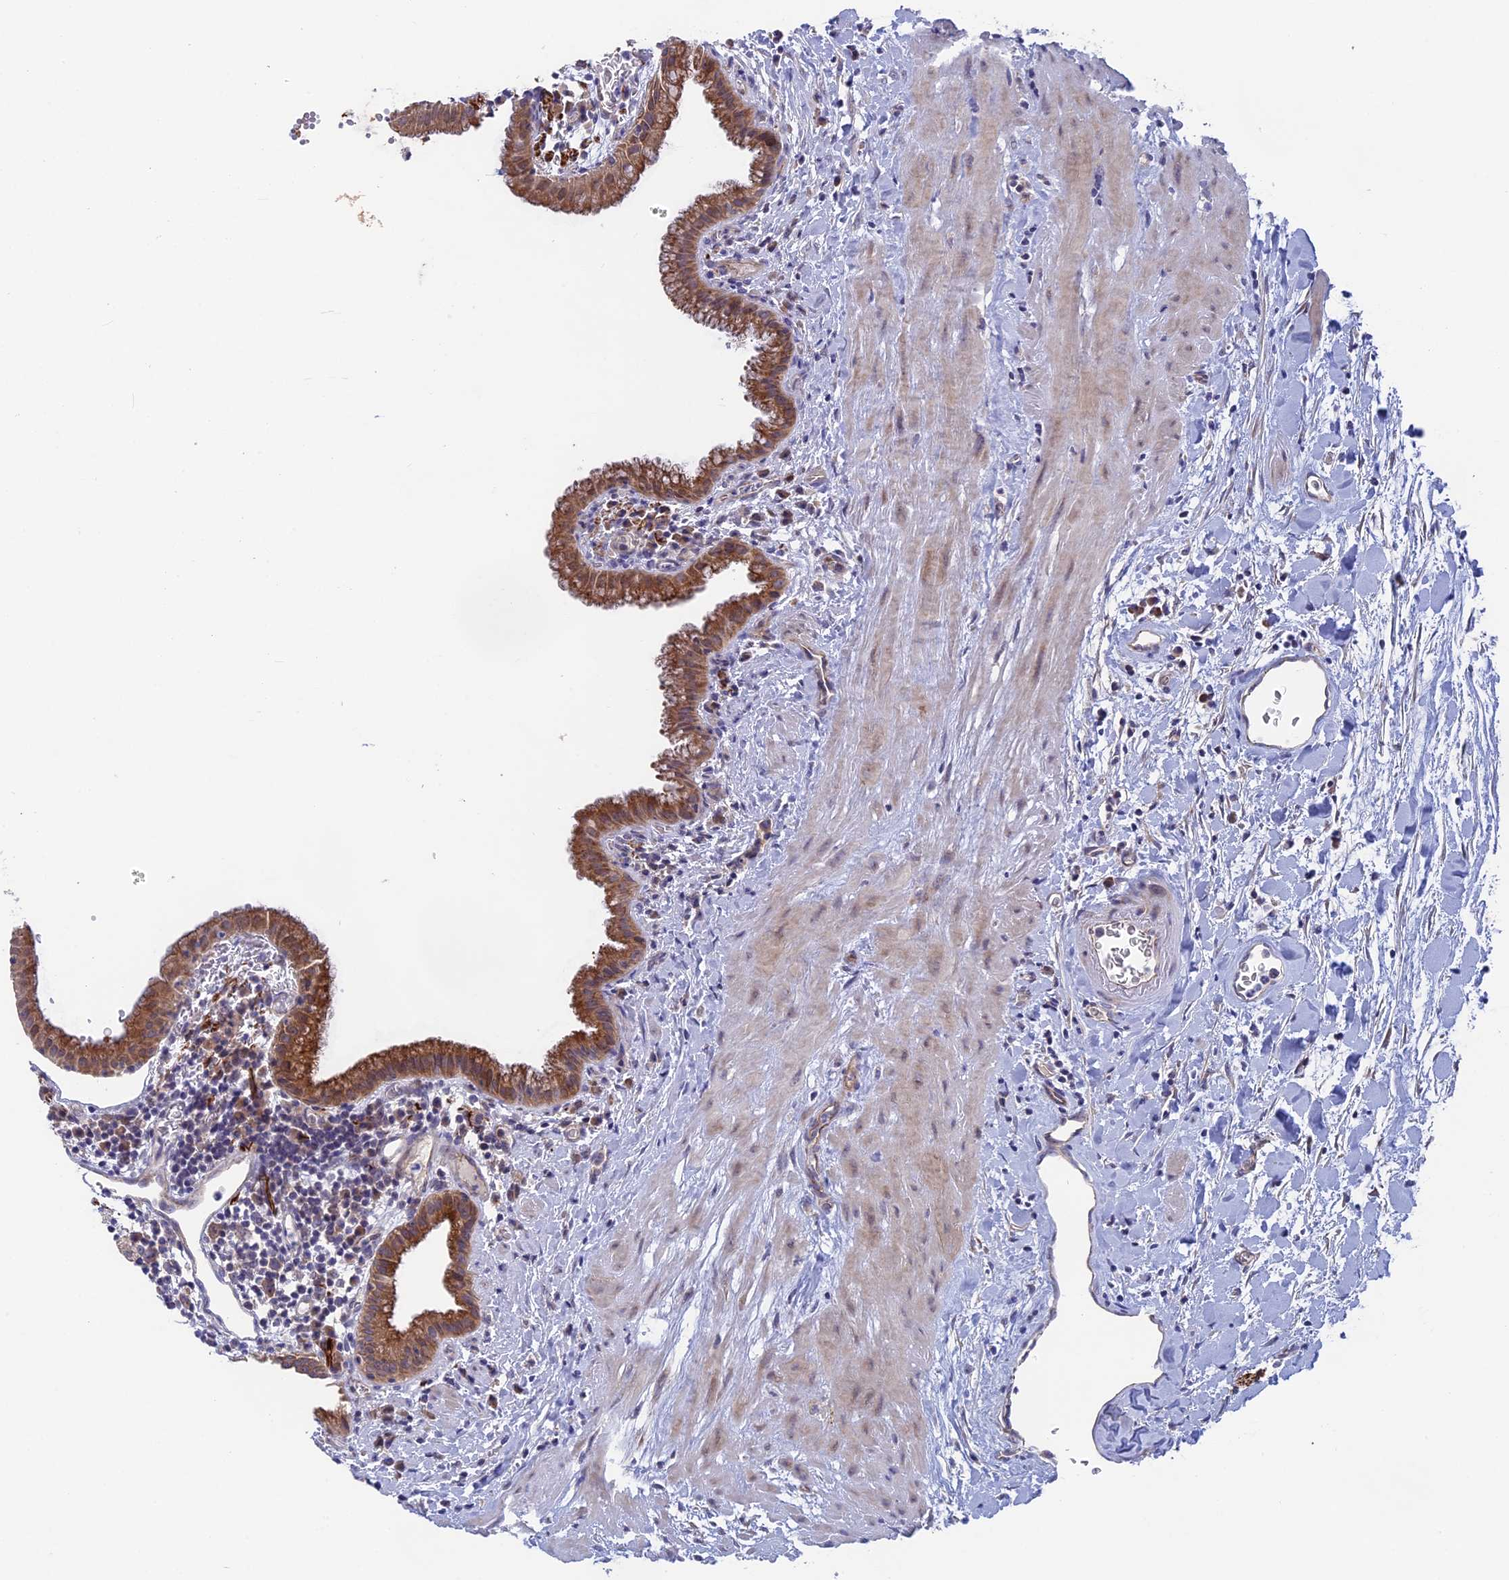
{"staining": {"intensity": "moderate", "quantity": ">75%", "location": "cytoplasmic/membranous"}, "tissue": "gallbladder", "cell_type": "Glandular cells", "image_type": "normal", "snomed": [{"axis": "morphology", "description": "Normal tissue, NOS"}, {"axis": "topography", "description": "Gallbladder"}], "caption": "Normal gallbladder shows moderate cytoplasmic/membranous positivity in about >75% of glandular cells, visualized by immunohistochemistry. (DAB (3,3'-diaminobenzidine) IHC, brown staining for protein, blue staining for nuclei).", "gene": "TENT4B", "patient": {"sex": "male", "age": 78}}